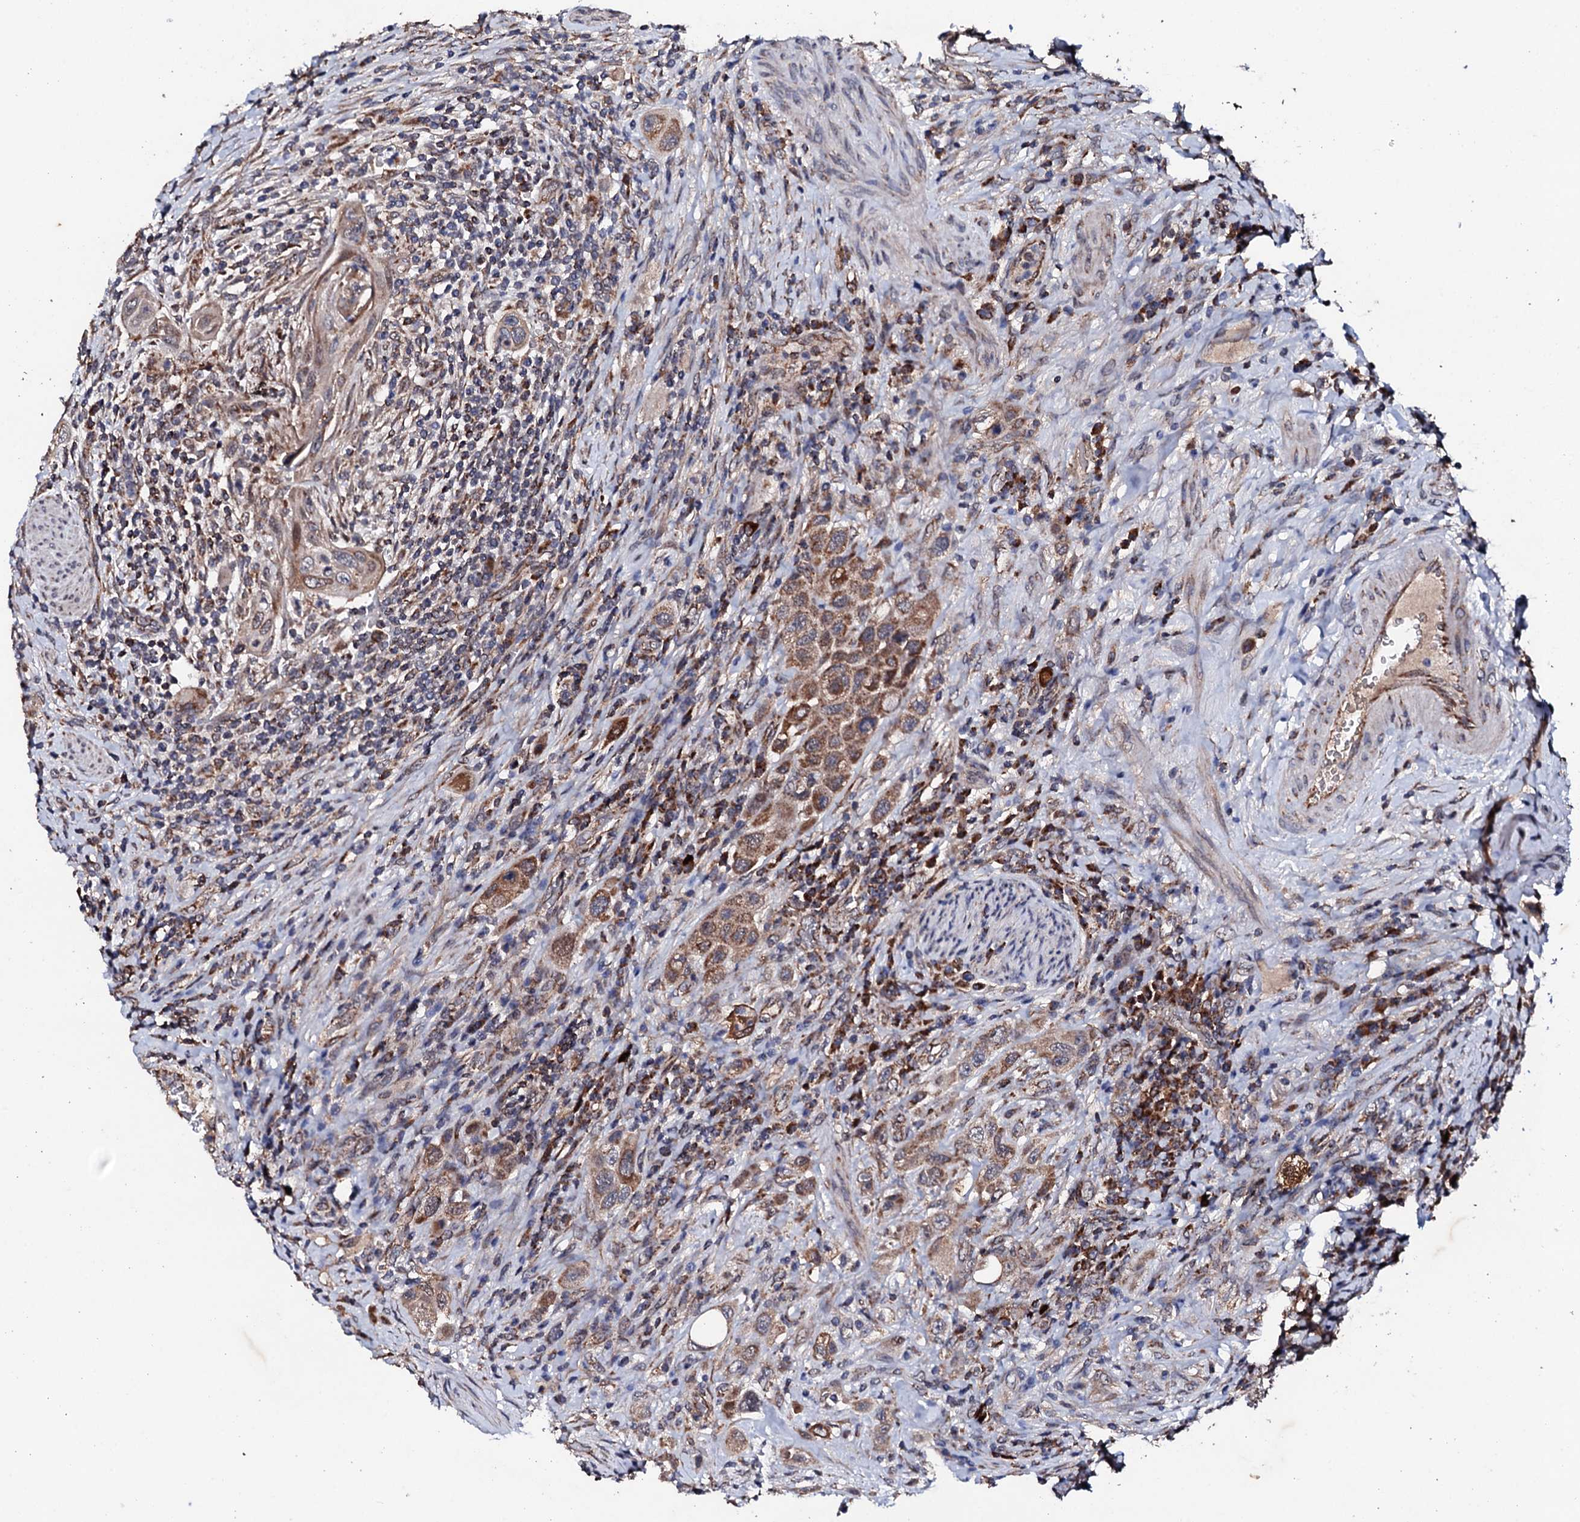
{"staining": {"intensity": "moderate", "quantity": ">75%", "location": "cytoplasmic/membranous"}, "tissue": "urothelial cancer", "cell_type": "Tumor cells", "image_type": "cancer", "snomed": [{"axis": "morphology", "description": "Urothelial carcinoma, High grade"}, {"axis": "topography", "description": "Urinary bladder"}], "caption": "Approximately >75% of tumor cells in human high-grade urothelial carcinoma exhibit moderate cytoplasmic/membranous protein positivity as visualized by brown immunohistochemical staining.", "gene": "MTIF3", "patient": {"sex": "male", "age": 50}}